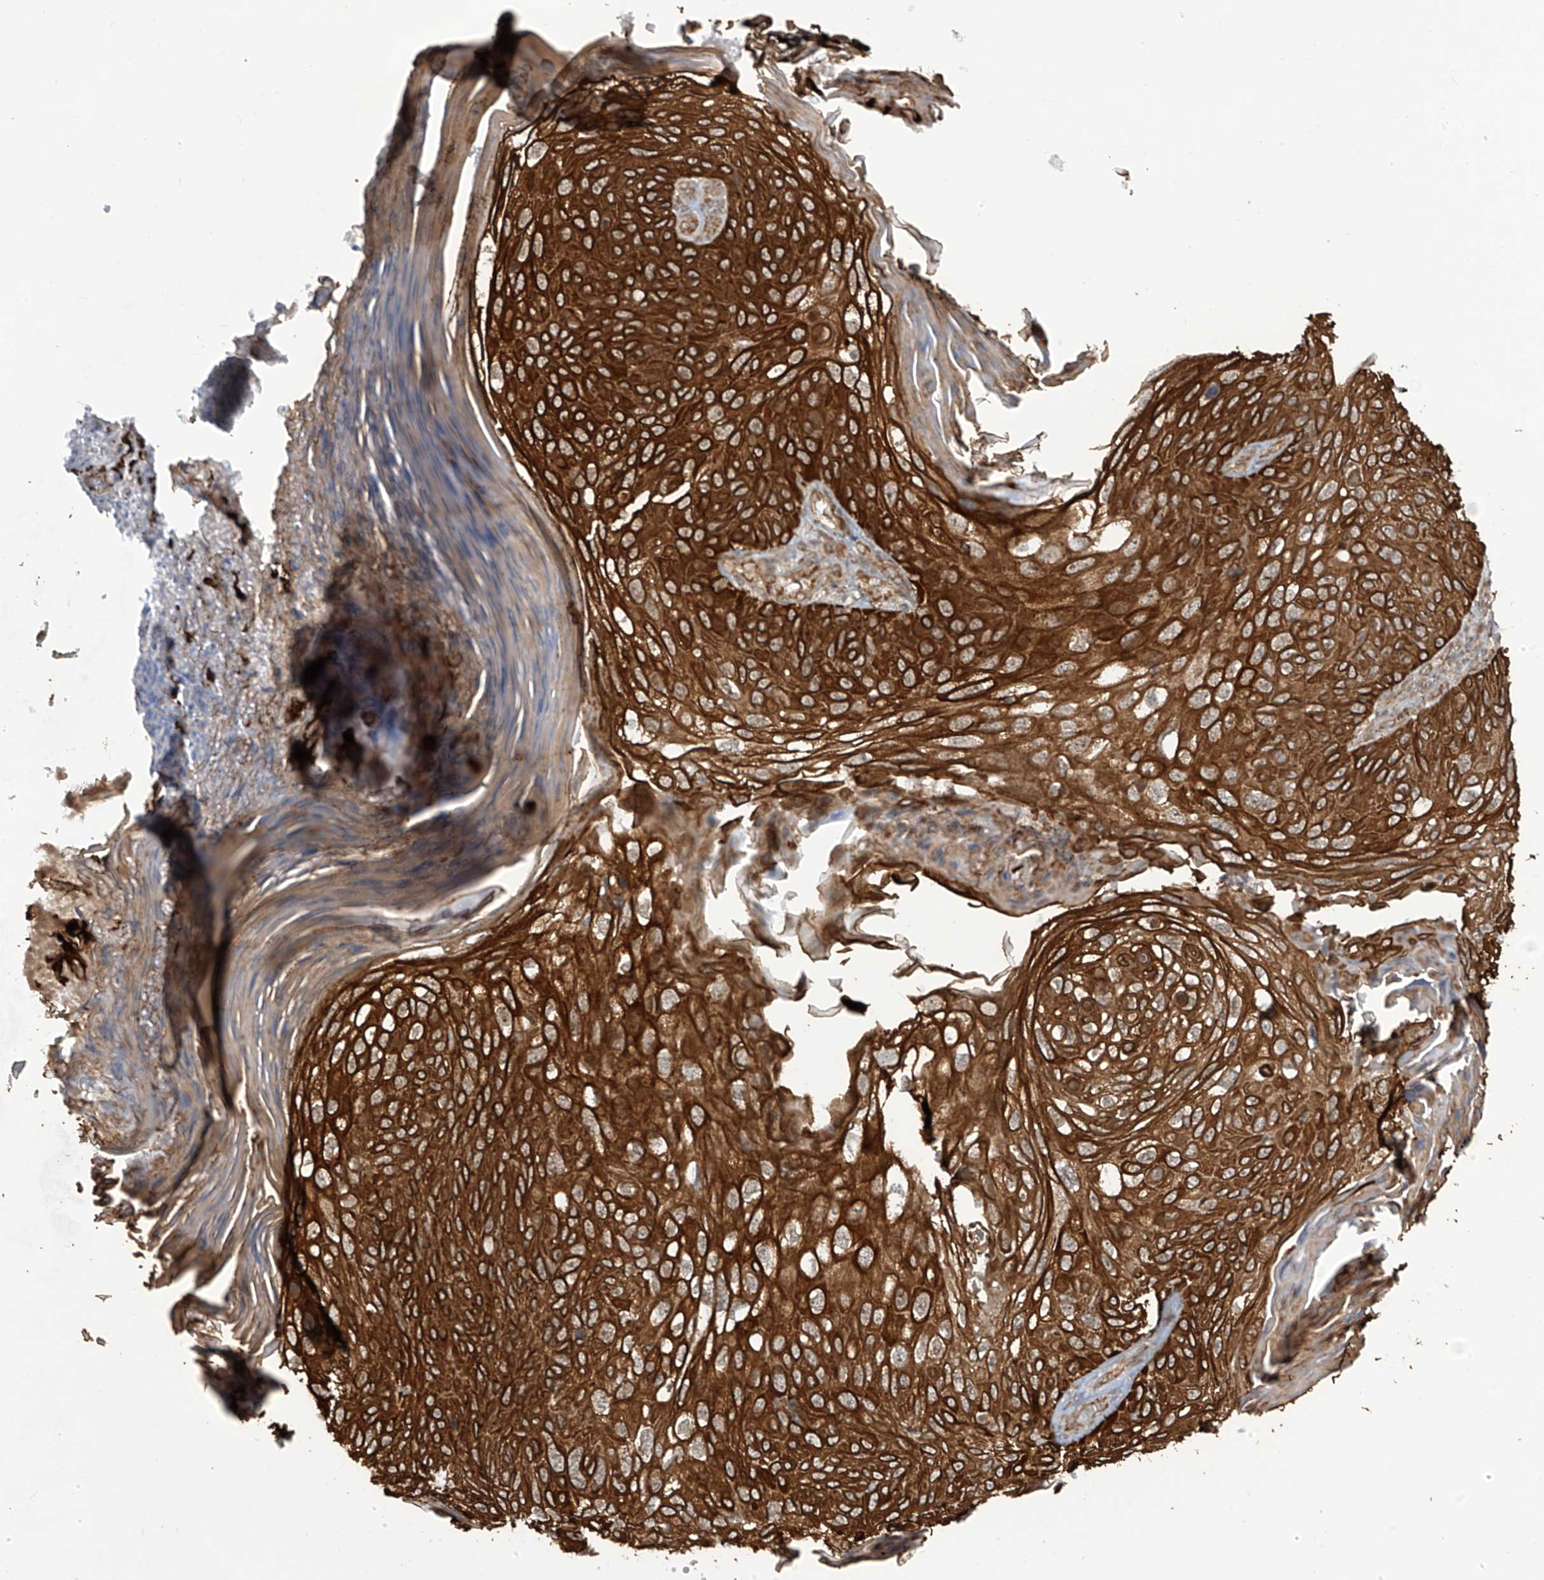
{"staining": {"intensity": "strong", "quantity": ">75%", "location": "cytoplasmic/membranous"}, "tissue": "skin cancer", "cell_type": "Tumor cells", "image_type": "cancer", "snomed": [{"axis": "morphology", "description": "Squamous cell carcinoma, NOS"}, {"axis": "topography", "description": "Skin"}], "caption": "This photomicrograph demonstrates IHC staining of skin cancer, with high strong cytoplasmic/membranous positivity in about >75% of tumor cells.", "gene": "TRIM67", "patient": {"sex": "female", "age": 90}}